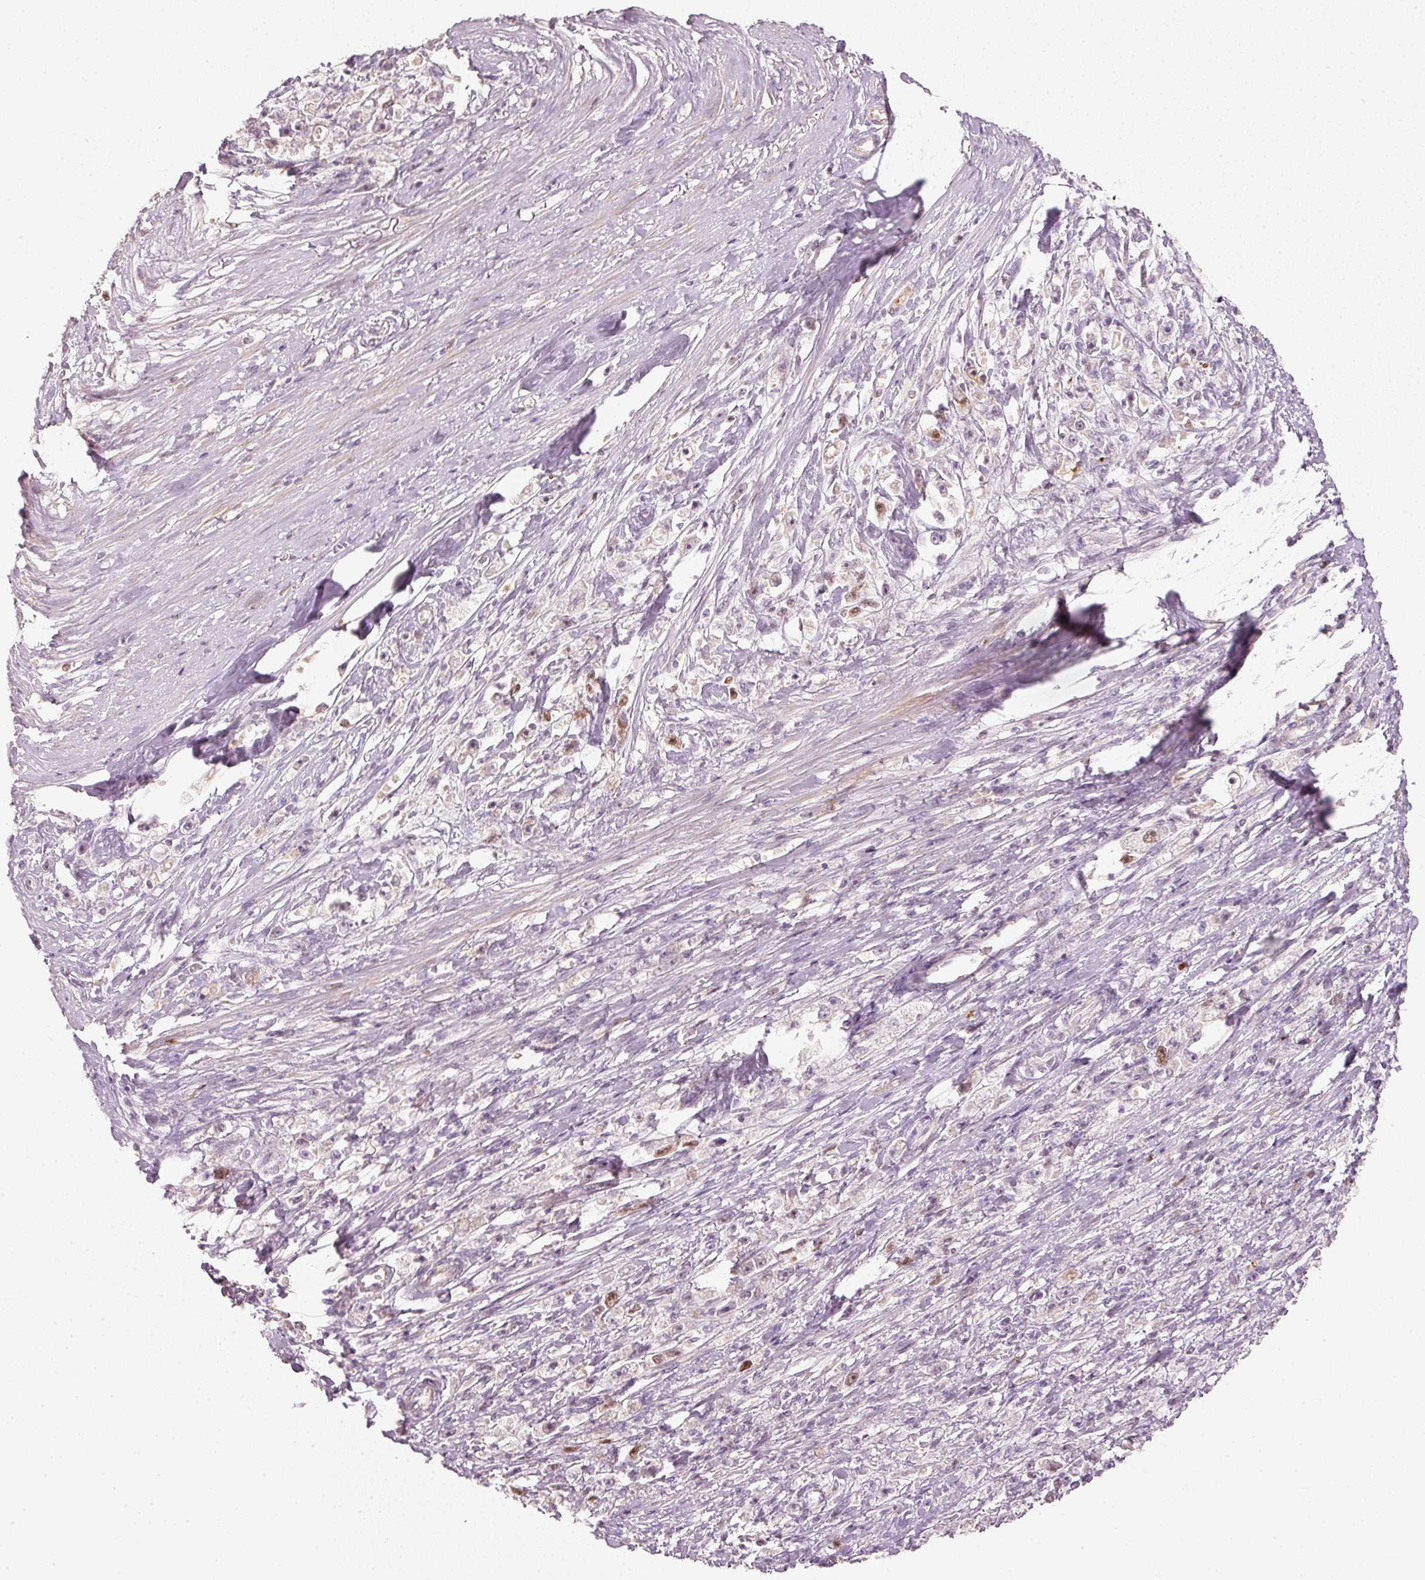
{"staining": {"intensity": "moderate", "quantity": "<25%", "location": "nuclear"}, "tissue": "stomach cancer", "cell_type": "Tumor cells", "image_type": "cancer", "snomed": [{"axis": "morphology", "description": "Adenocarcinoma, NOS"}, {"axis": "topography", "description": "Stomach"}], "caption": "Stomach cancer stained with a brown dye displays moderate nuclear positive positivity in about <25% of tumor cells.", "gene": "TREX2", "patient": {"sex": "female", "age": 59}}